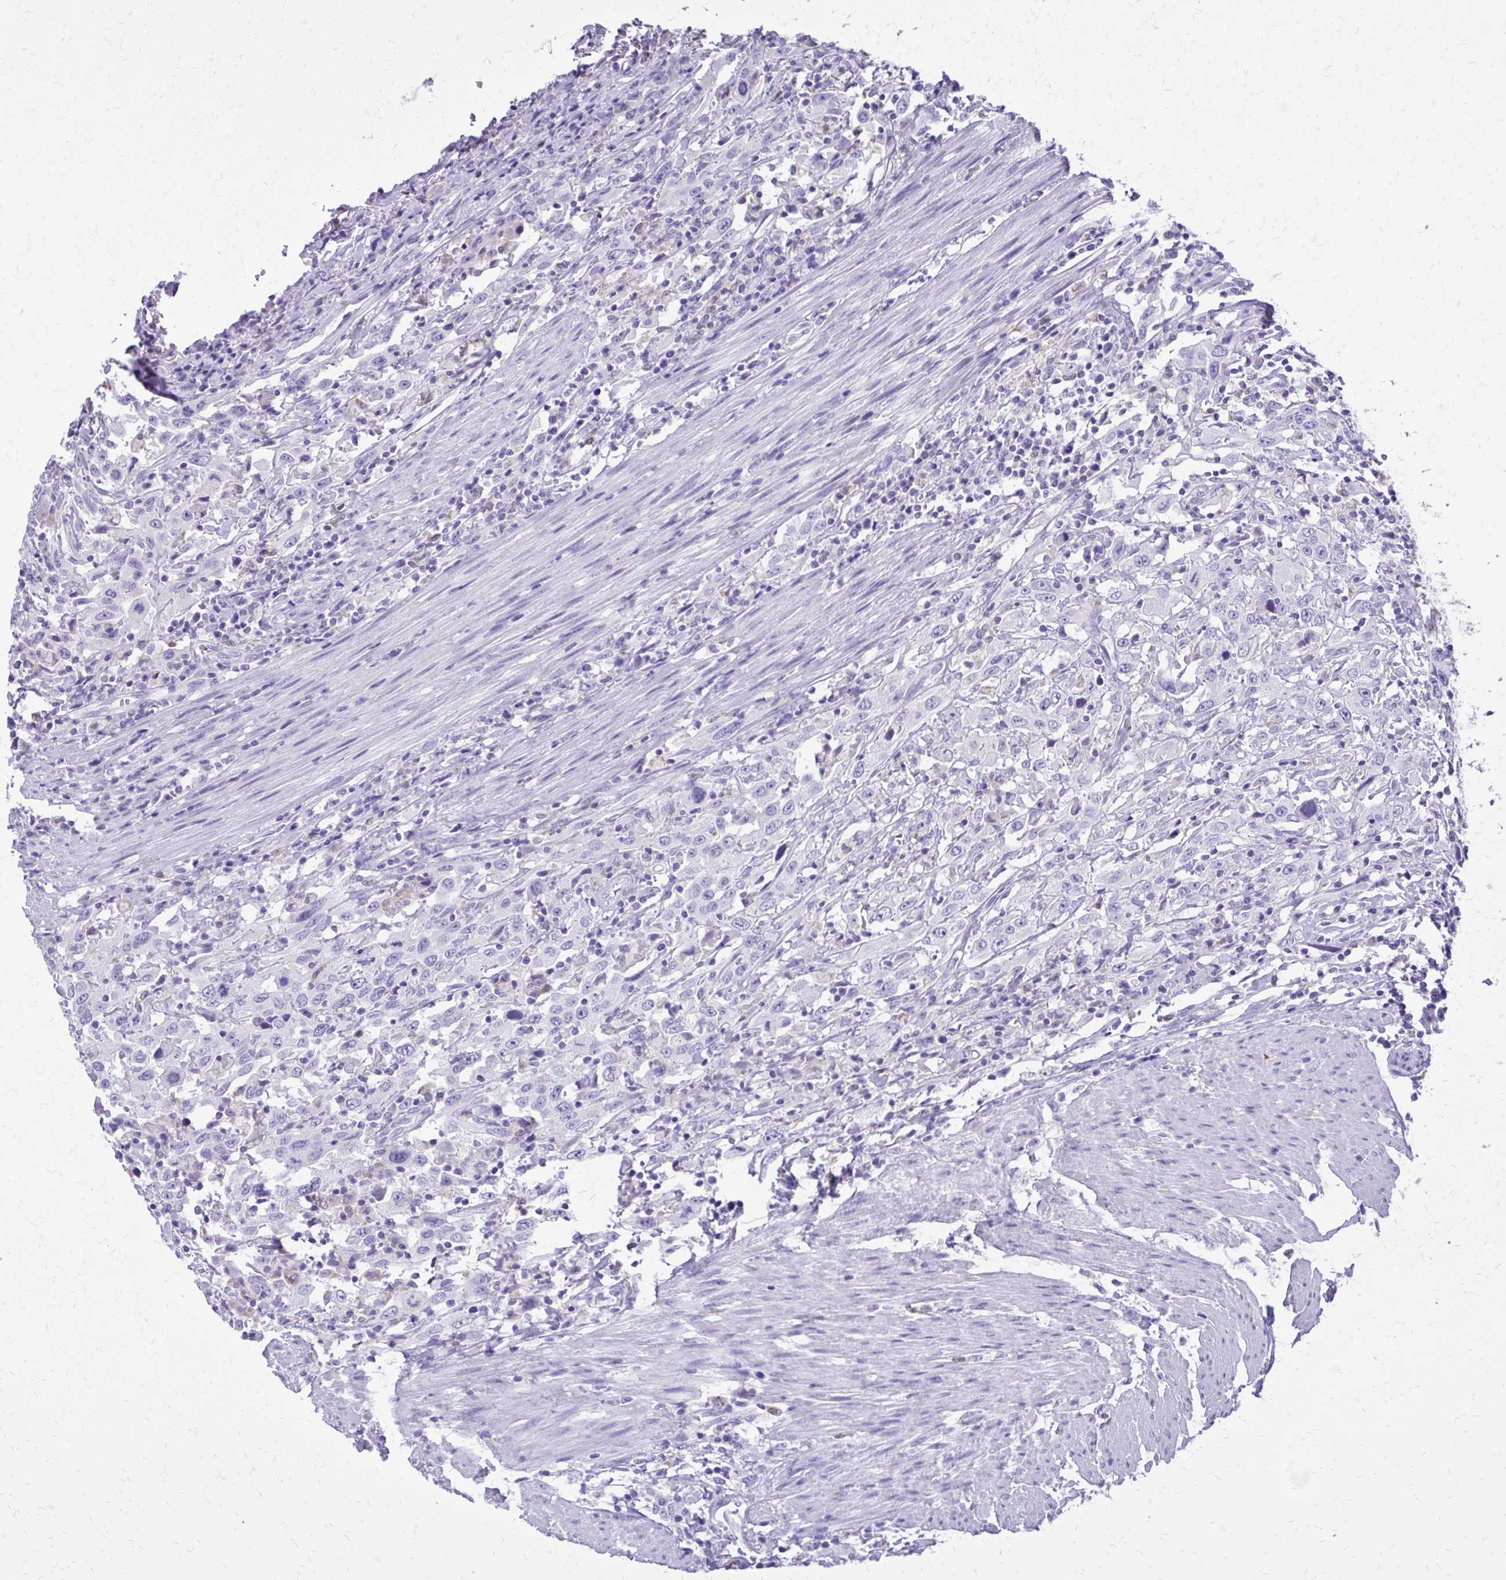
{"staining": {"intensity": "negative", "quantity": "none", "location": "none"}, "tissue": "urothelial cancer", "cell_type": "Tumor cells", "image_type": "cancer", "snomed": [{"axis": "morphology", "description": "Urothelial carcinoma, High grade"}, {"axis": "topography", "description": "Urinary bladder"}], "caption": "Immunohistochemistry image of neoplastic tissue: human urothelial cancer stained with DAB displays no significant protein staining in tumor cells.", "gene": "CAT", "patient": {"sex": "male", "age": 61}}